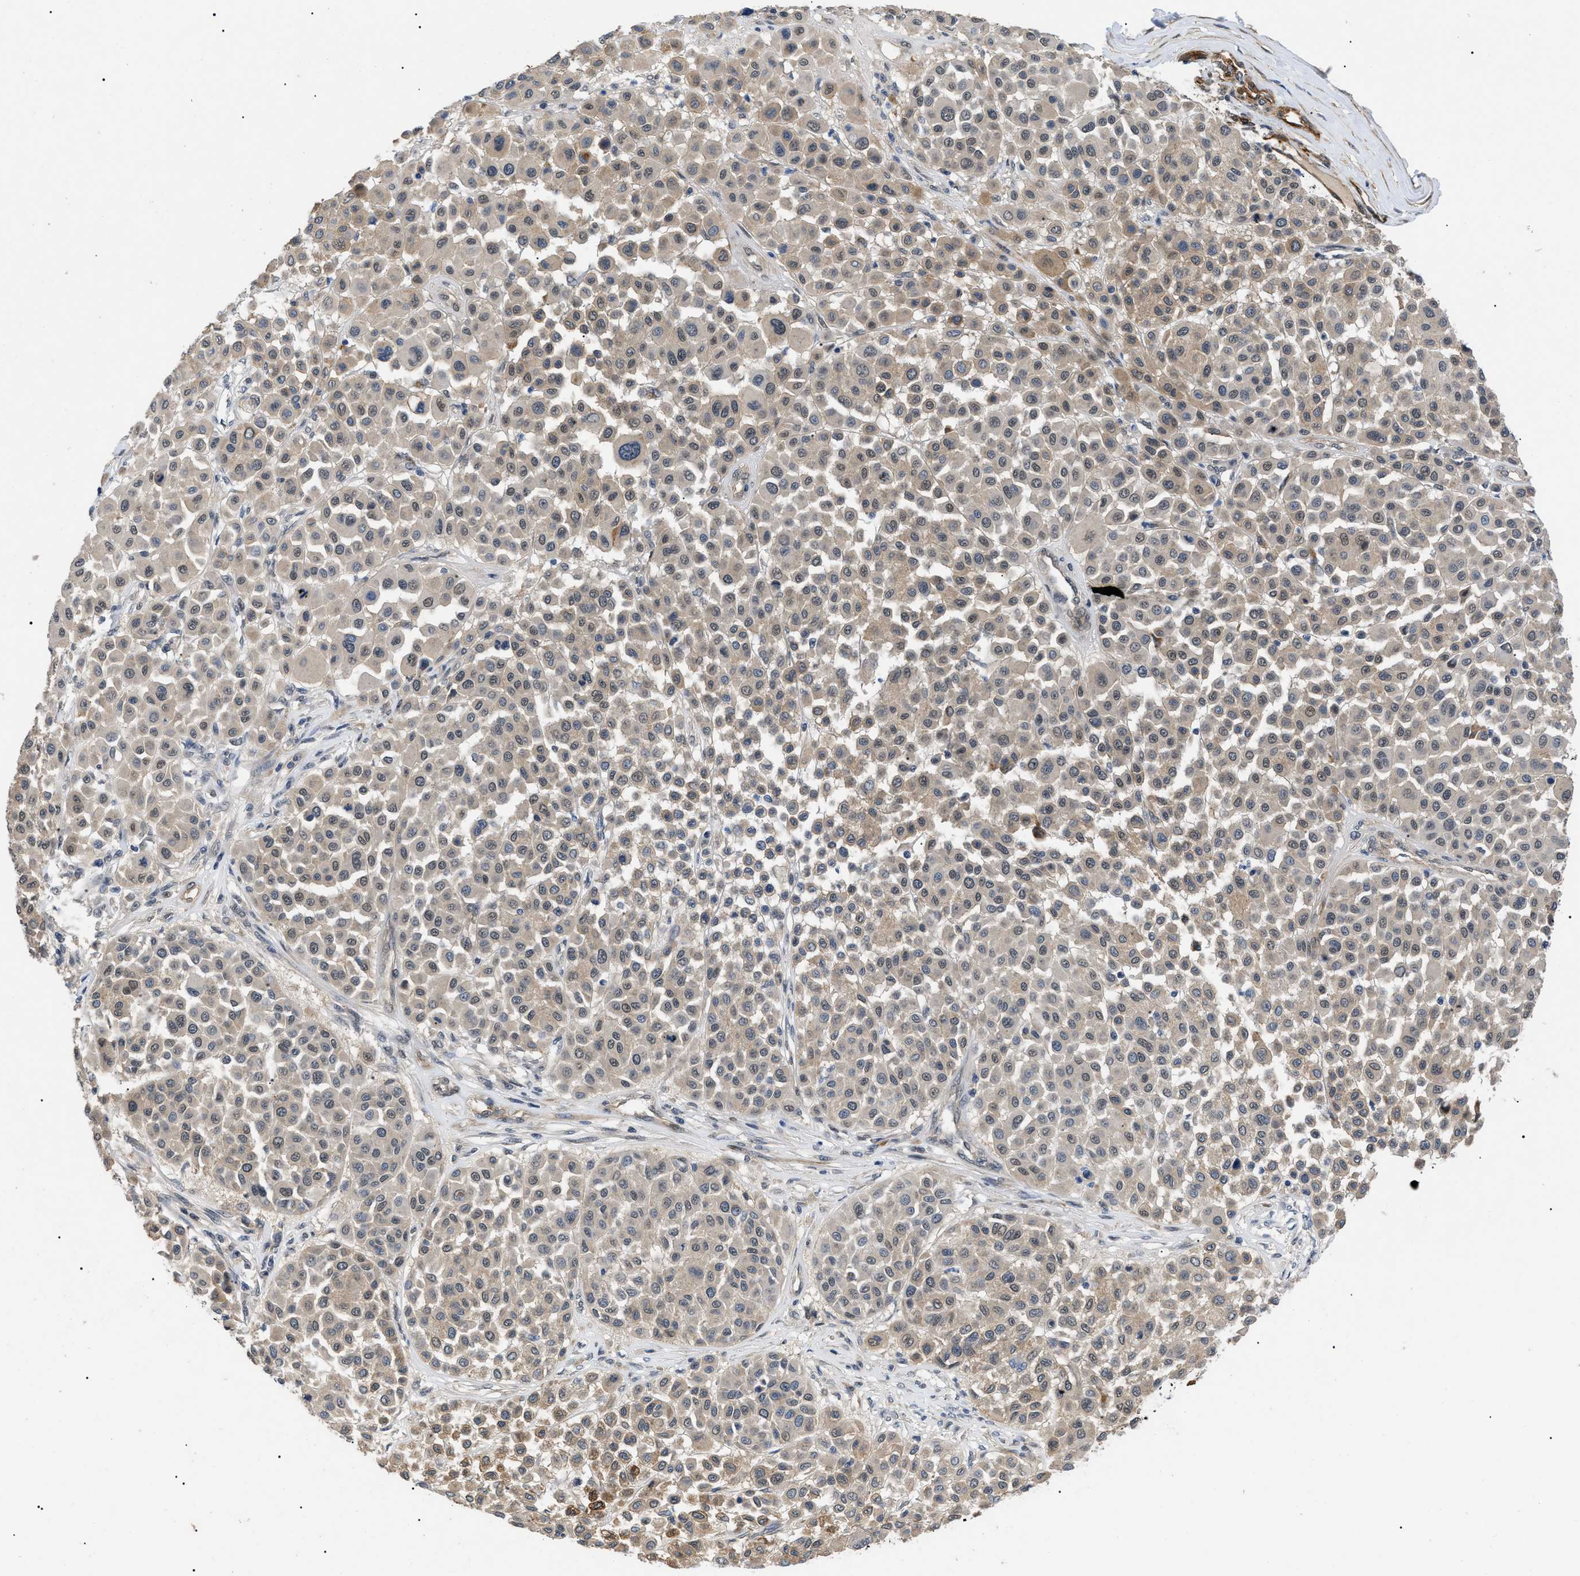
{"staining": {"intensity": "weak", "quantity": "25%-75%", "location": "cytoplasmic/membranous,nuclear"}, "tissue": "melanoma", "cell_type": "Tumor cells", "image_type": "cancer", "snomed": [{"axis": "morphology", "description": "Malignant melanoma, Metastatic site"}, {"axis": "topography", "description": "Soft tissue"}], "caption": "IHC (DAB (3,3'-diaminobenzidine)) staining of malignant melanoma (metastatic site) shows weak cytoplasmic/membranous and nuclear protein expression in about 25%-75% of tumor cells. (Stains: DAB (3,3'-diaminobenzidine) in brown, nuclei in blue, Microscopy: brightfield microscopy at high magnification).", "gene": "CRCP", "patient": {"sex": "male", "age": 41}}